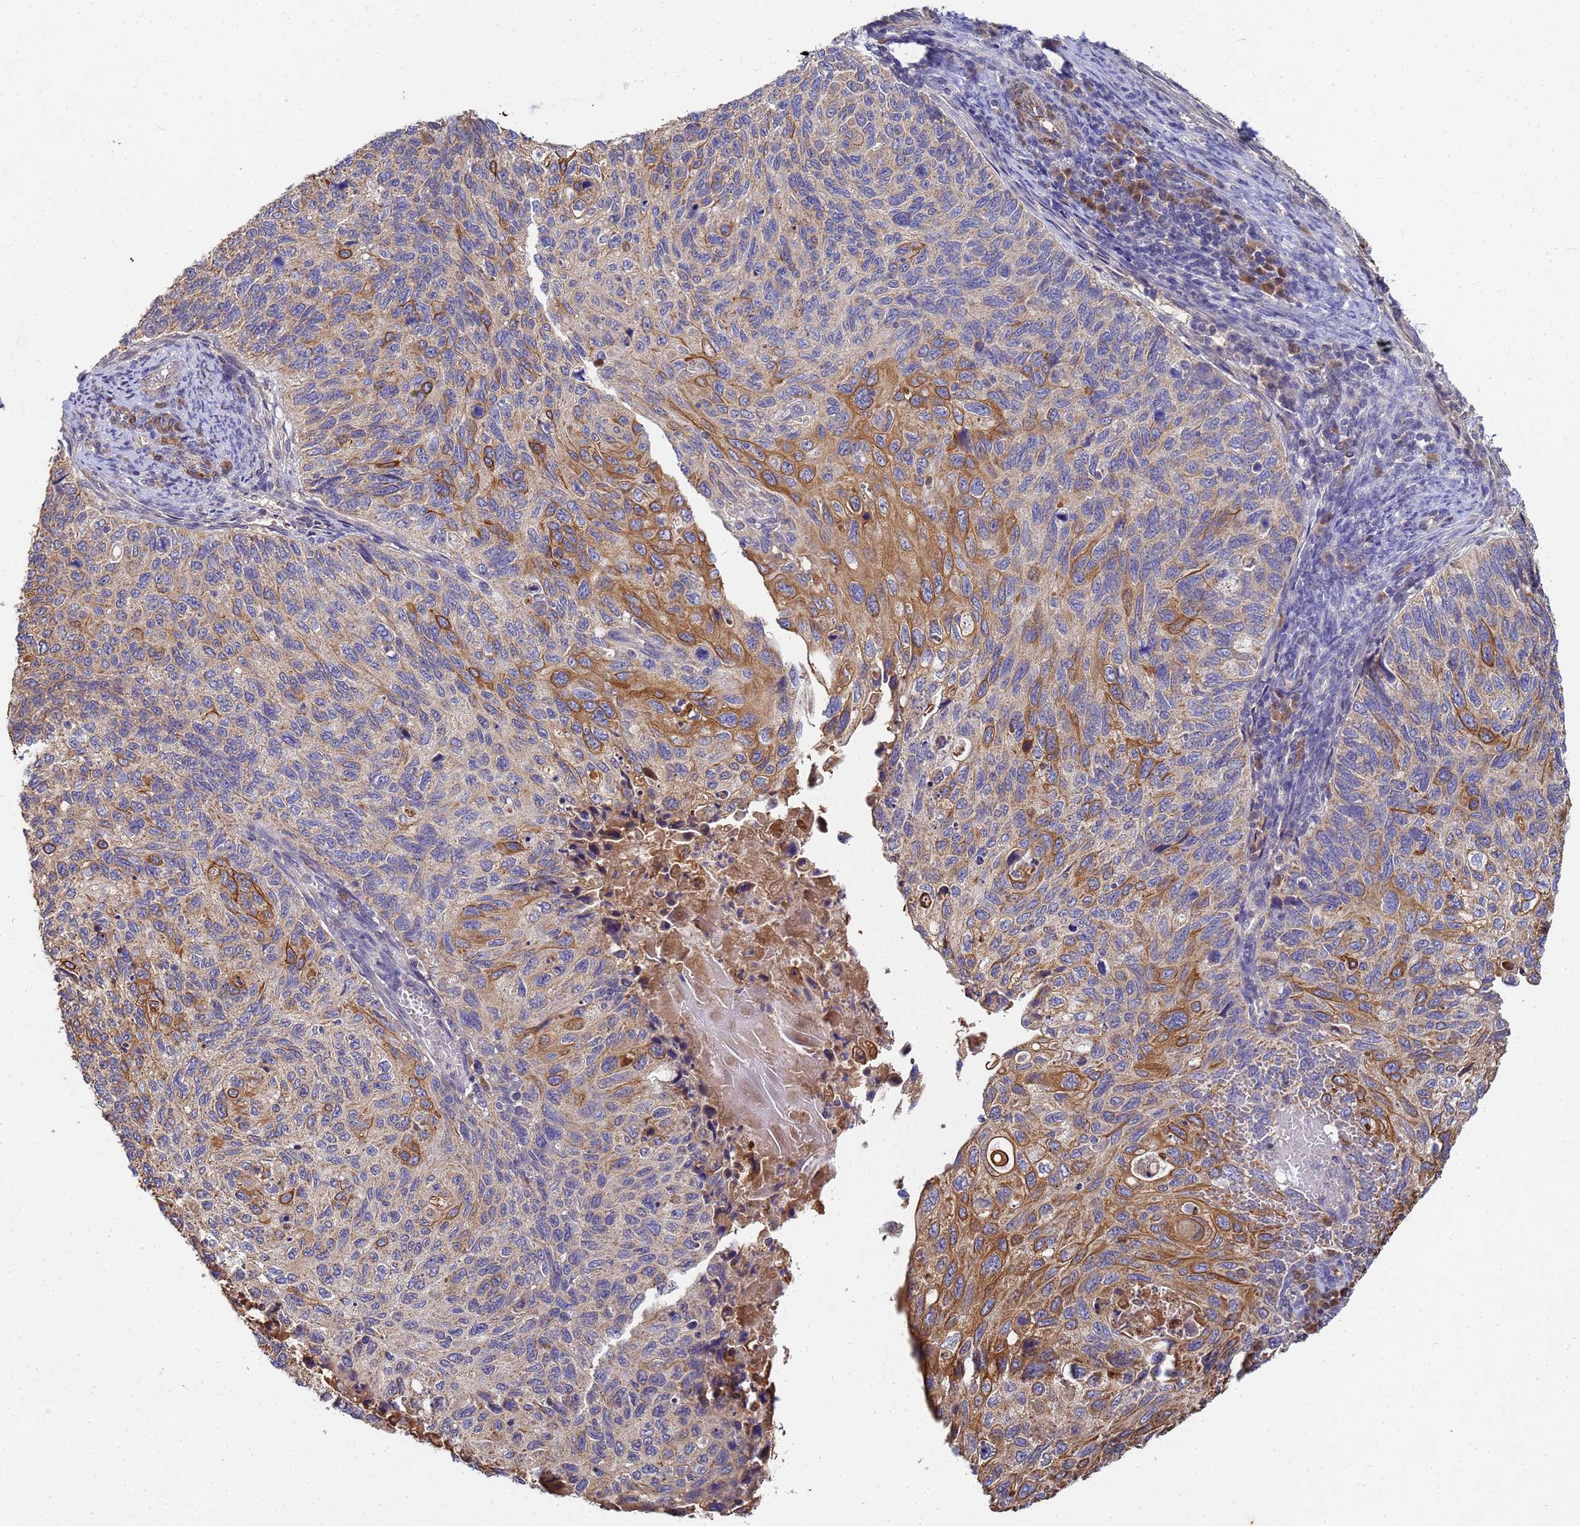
{"staining": {"intensity": "moderate", "quantity": "<25%", "location": "cytoplasmic/membranous"}, "tissue": "cervical cancer", "cell_type": "Tumor cells", "image_type": "cancer", "snomed": [{"axis": "morphology", "description": "Squamous cell carcinoma, NOS"}, {"axis": "topography", "description": "Cervix"}], "caption": "This histopathology image shows squamous cell carcinoma (cervical) stained with immunohistochemistry to label a protein in brown. The cytoplasmic/membranous of tumor cells show moderate positivity for the protein. Nuclei are counter-stained blue.", "gene": "C5orf34", "patient": {"sex": "female", "age": 70}}